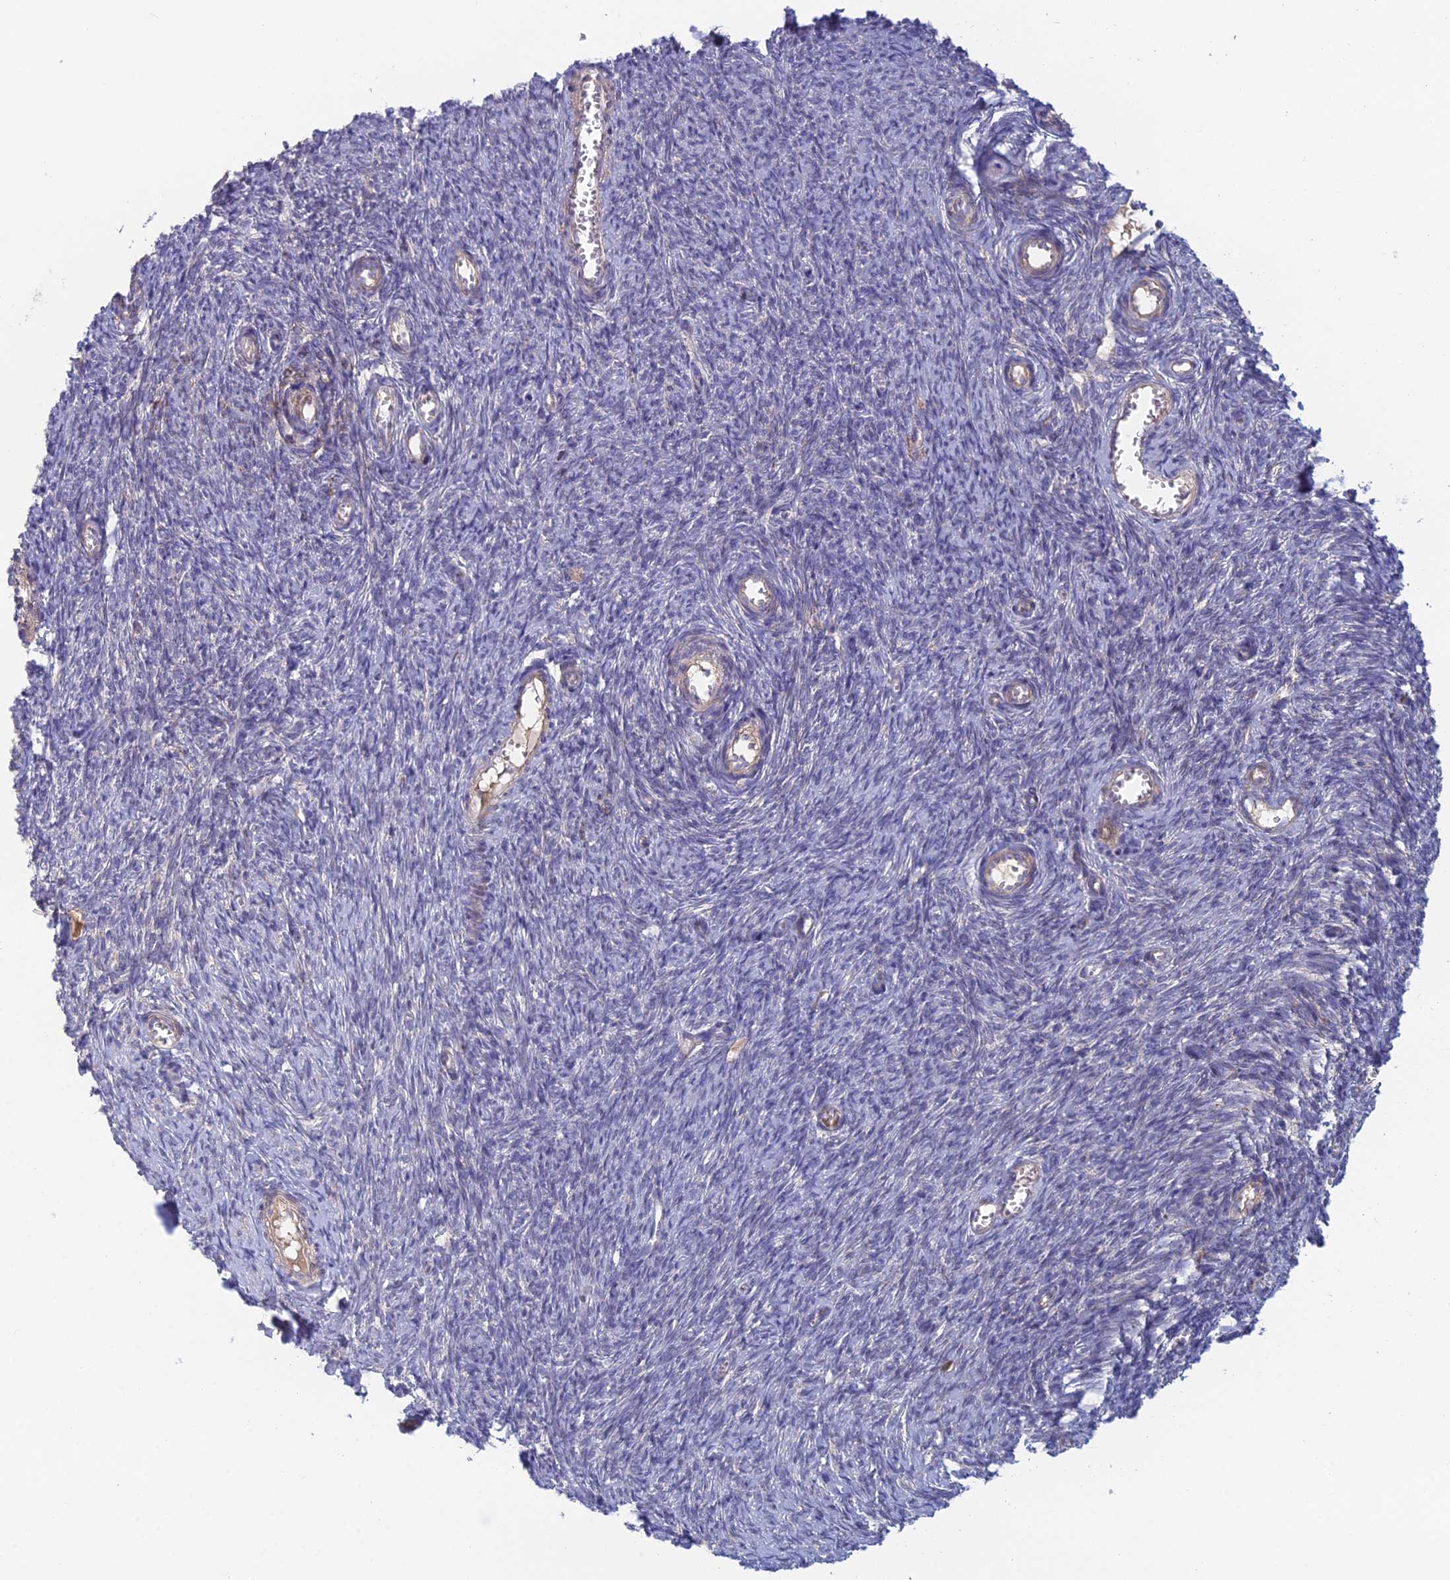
{"staining": {"intensity": "negative", "quantity": "none", "location": "none"}, "tissue": "ovary", "cell_type": "Ovarian stroma cells", "image_type": "normal", "snomed": [{"axis": "morphology", "description": "Normal tissue, NOS"}, {"axis": "topography", "description": "Ovary"}], "caption": "This is an immunohistochemistry (IHC) image of normal human ovary. There is no positivity in ovarian stroma cells.", "gene": "IFTAP", "patient": {"sex": "female", "age": 44}}